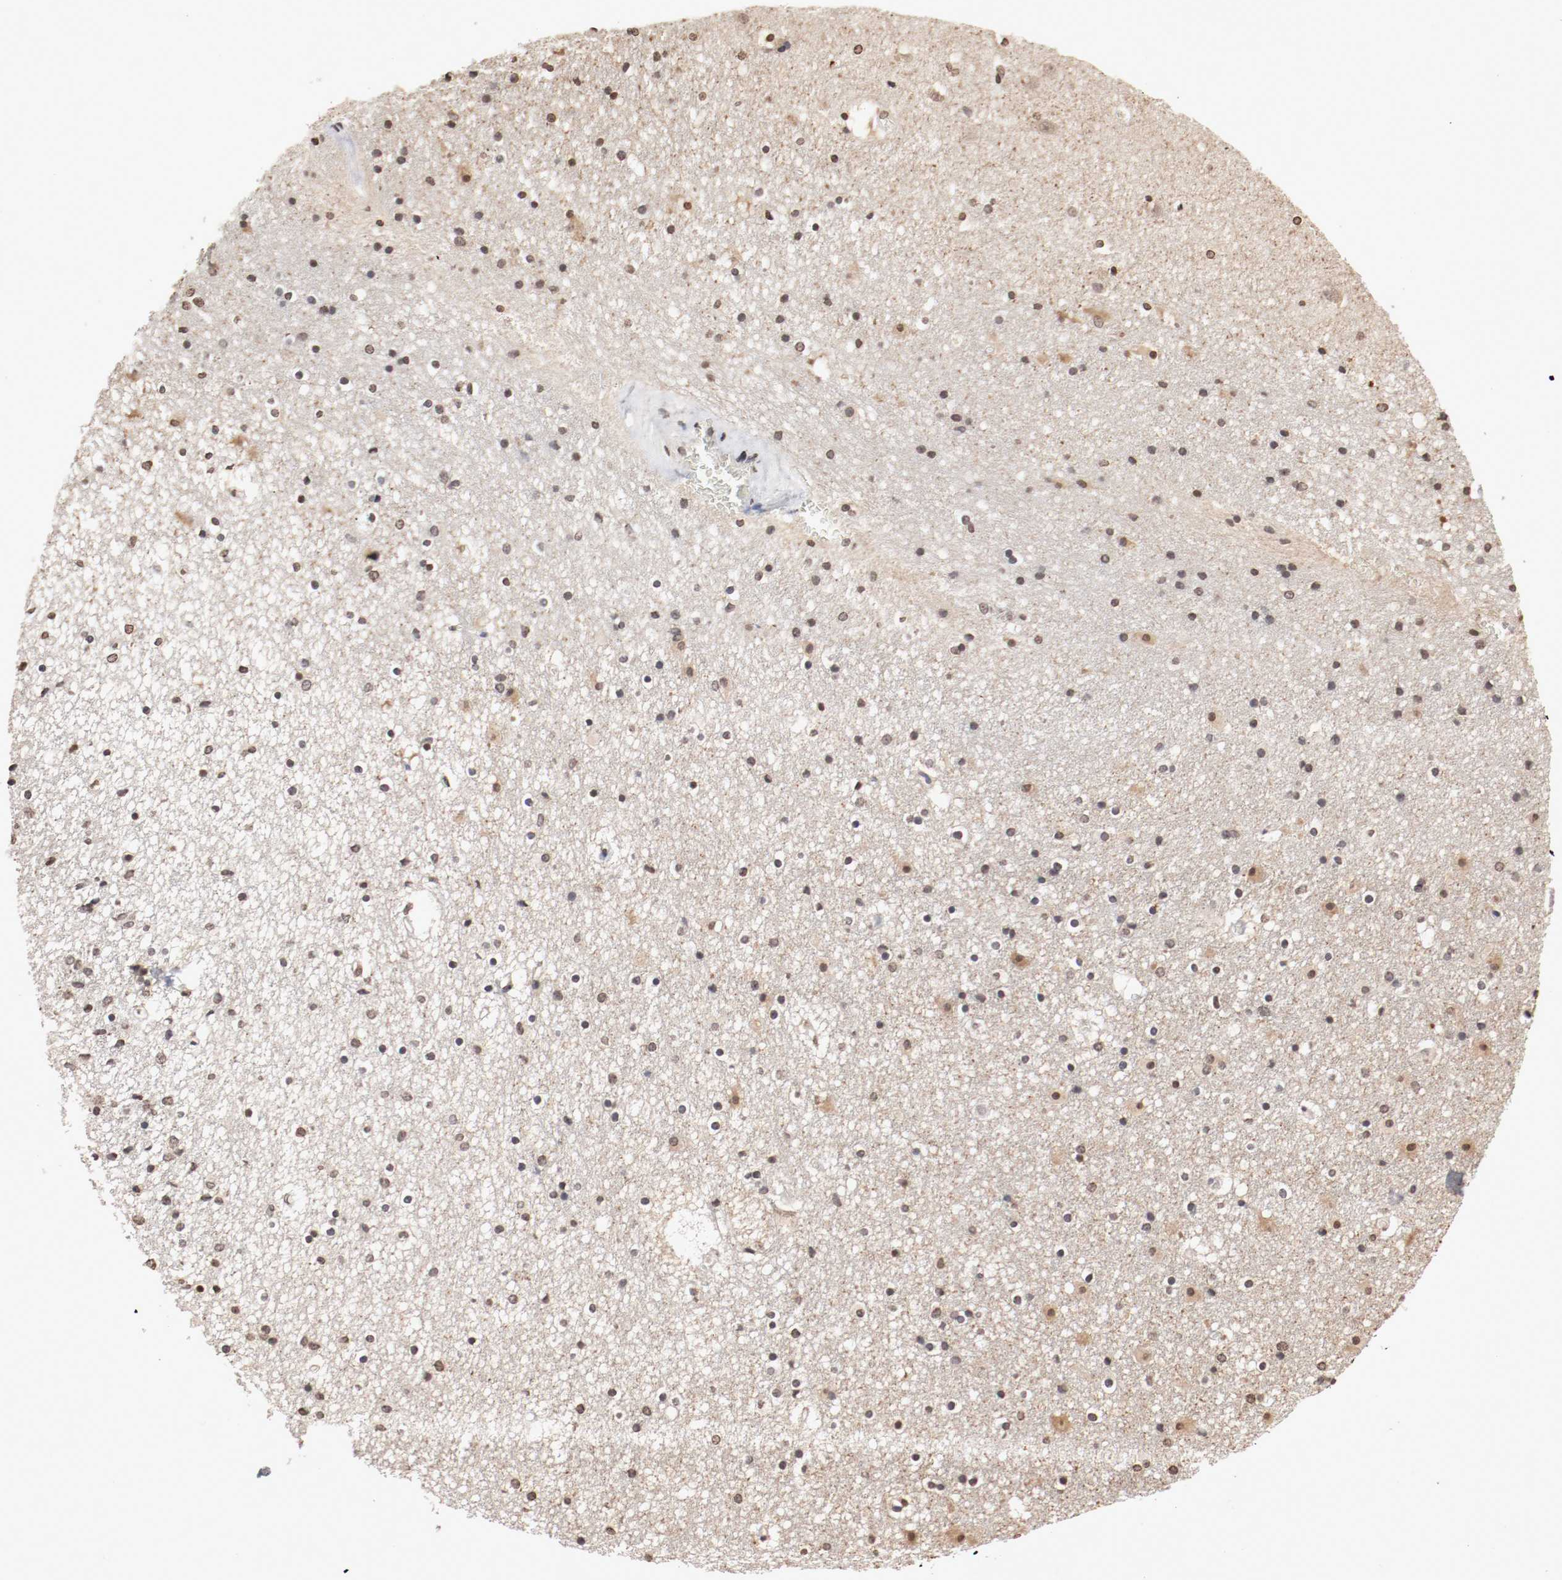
{"staining": {"intensity": "weak", "quantity": "25%-75%", "location": "nuclear"}, "tissue": "caudate", "cell_type": "Glial cells", "image_type": "normal", "snomed": [{"axis": "morphology", "description": "Normal tissue, NOS"}, {"axis": "topography", "description": "Lateral ventricle wall"}], "caption": "High-magnification brightfield microscopy of unremarkable caudate stained with DAB (3,3'-diaminobenzidine) (brown) and counterstained with hematoxylin (blue). glial cells exhibit weak nuclear expression is identified in approximately25%-75% of cells.", "gene": "WASL", "patient": {"sex": "male", "age": 45}}